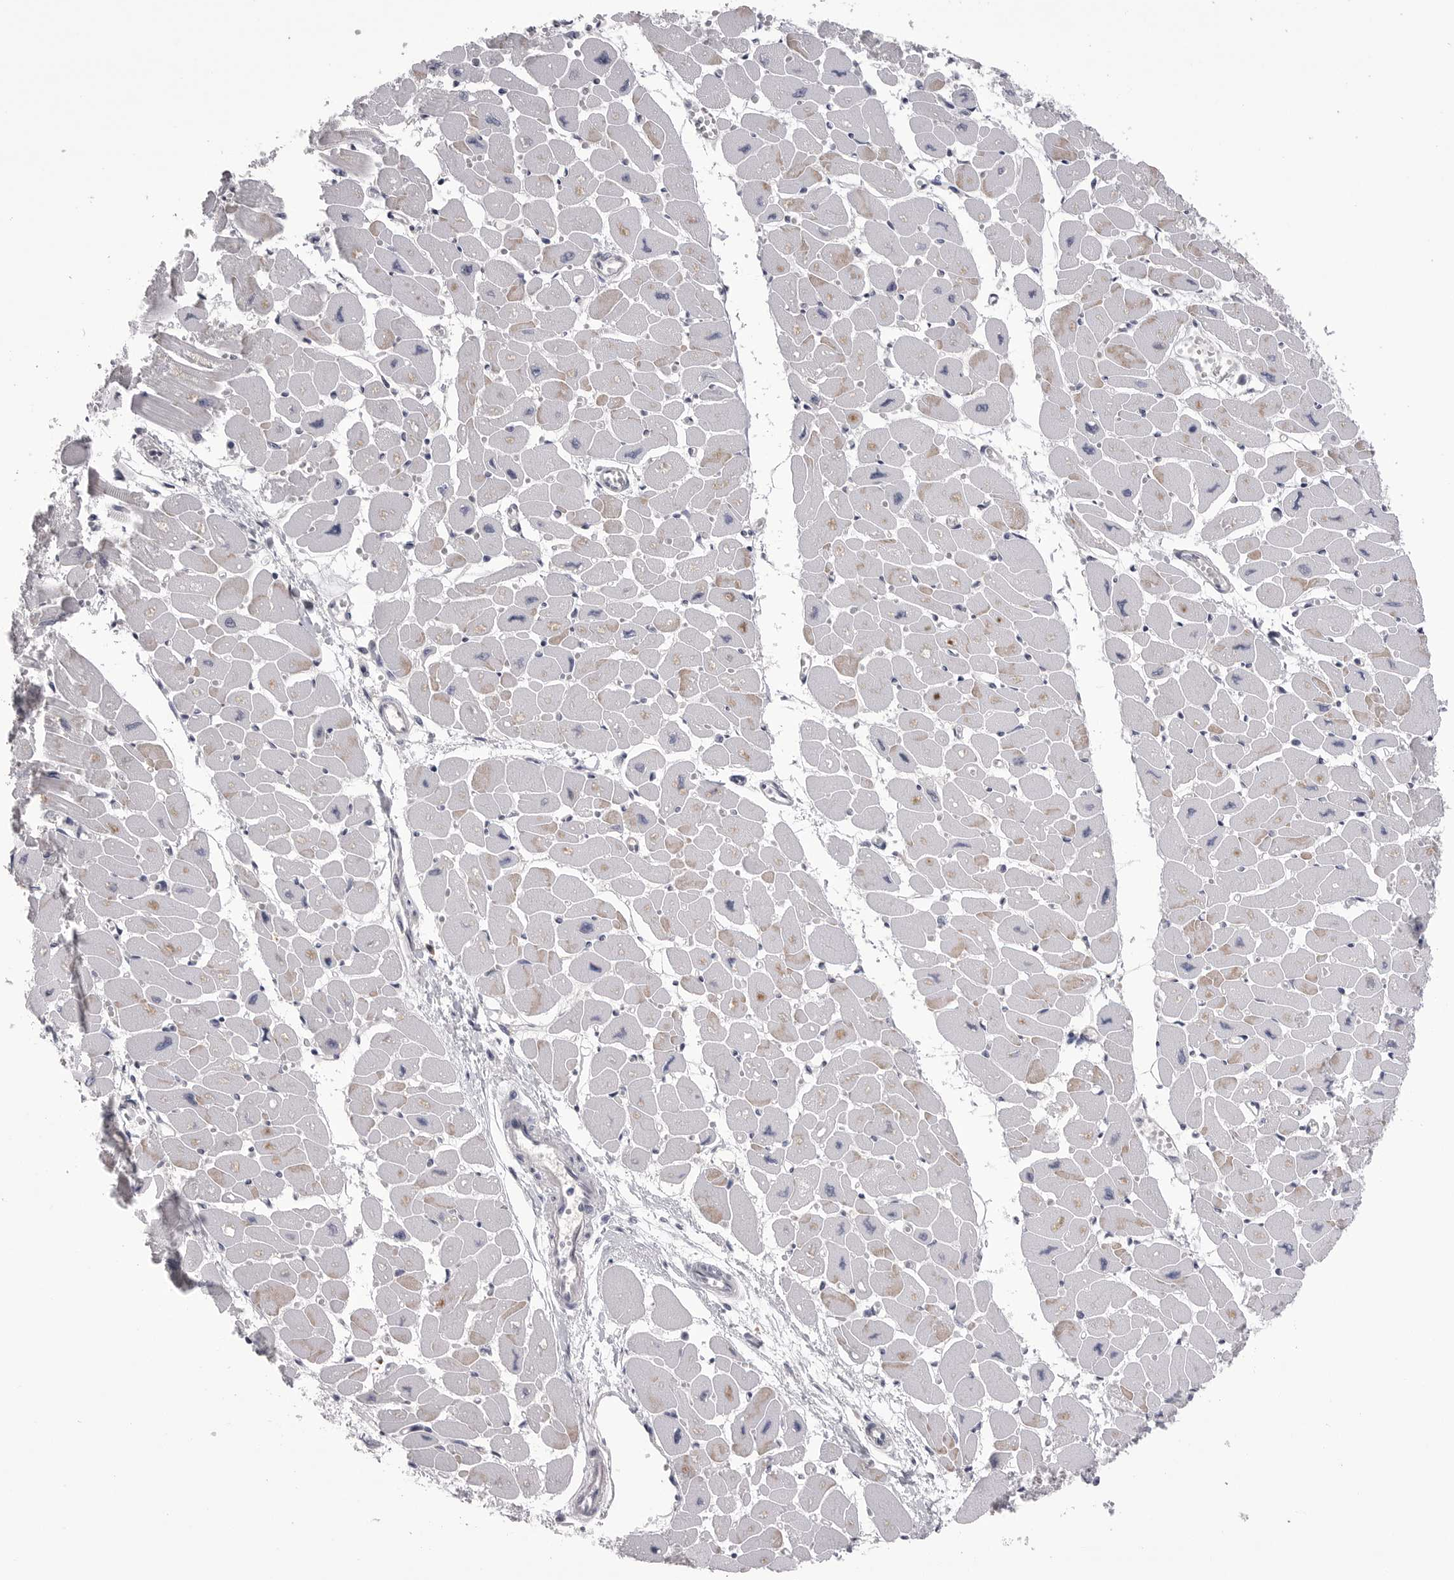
{"staining": {"intensity": "moderate", "quantity": "<25%", "location": "cytoplasmic/membranous"}, "tissue": "heart muscle", "cell_type": "Cardiomyocytes", "image_type": "normal", "snomed": [{"axis": "morphology", "description": "Normal tissue, NOS"}, {"axis": "topography", "description": "Heart"}], "caption": "DAB (3,3'-diaminobenzidine) immunohistochemical staining of normal human heart muscle displays moderate cytoplasmic/membranous protein staining in about <25% of cardiomyocytes. (Brightfield microscopy of DAB IHC at high magnification).", "gene": "DLGAP3", "patient": {"sex": "female", "age": 54}}